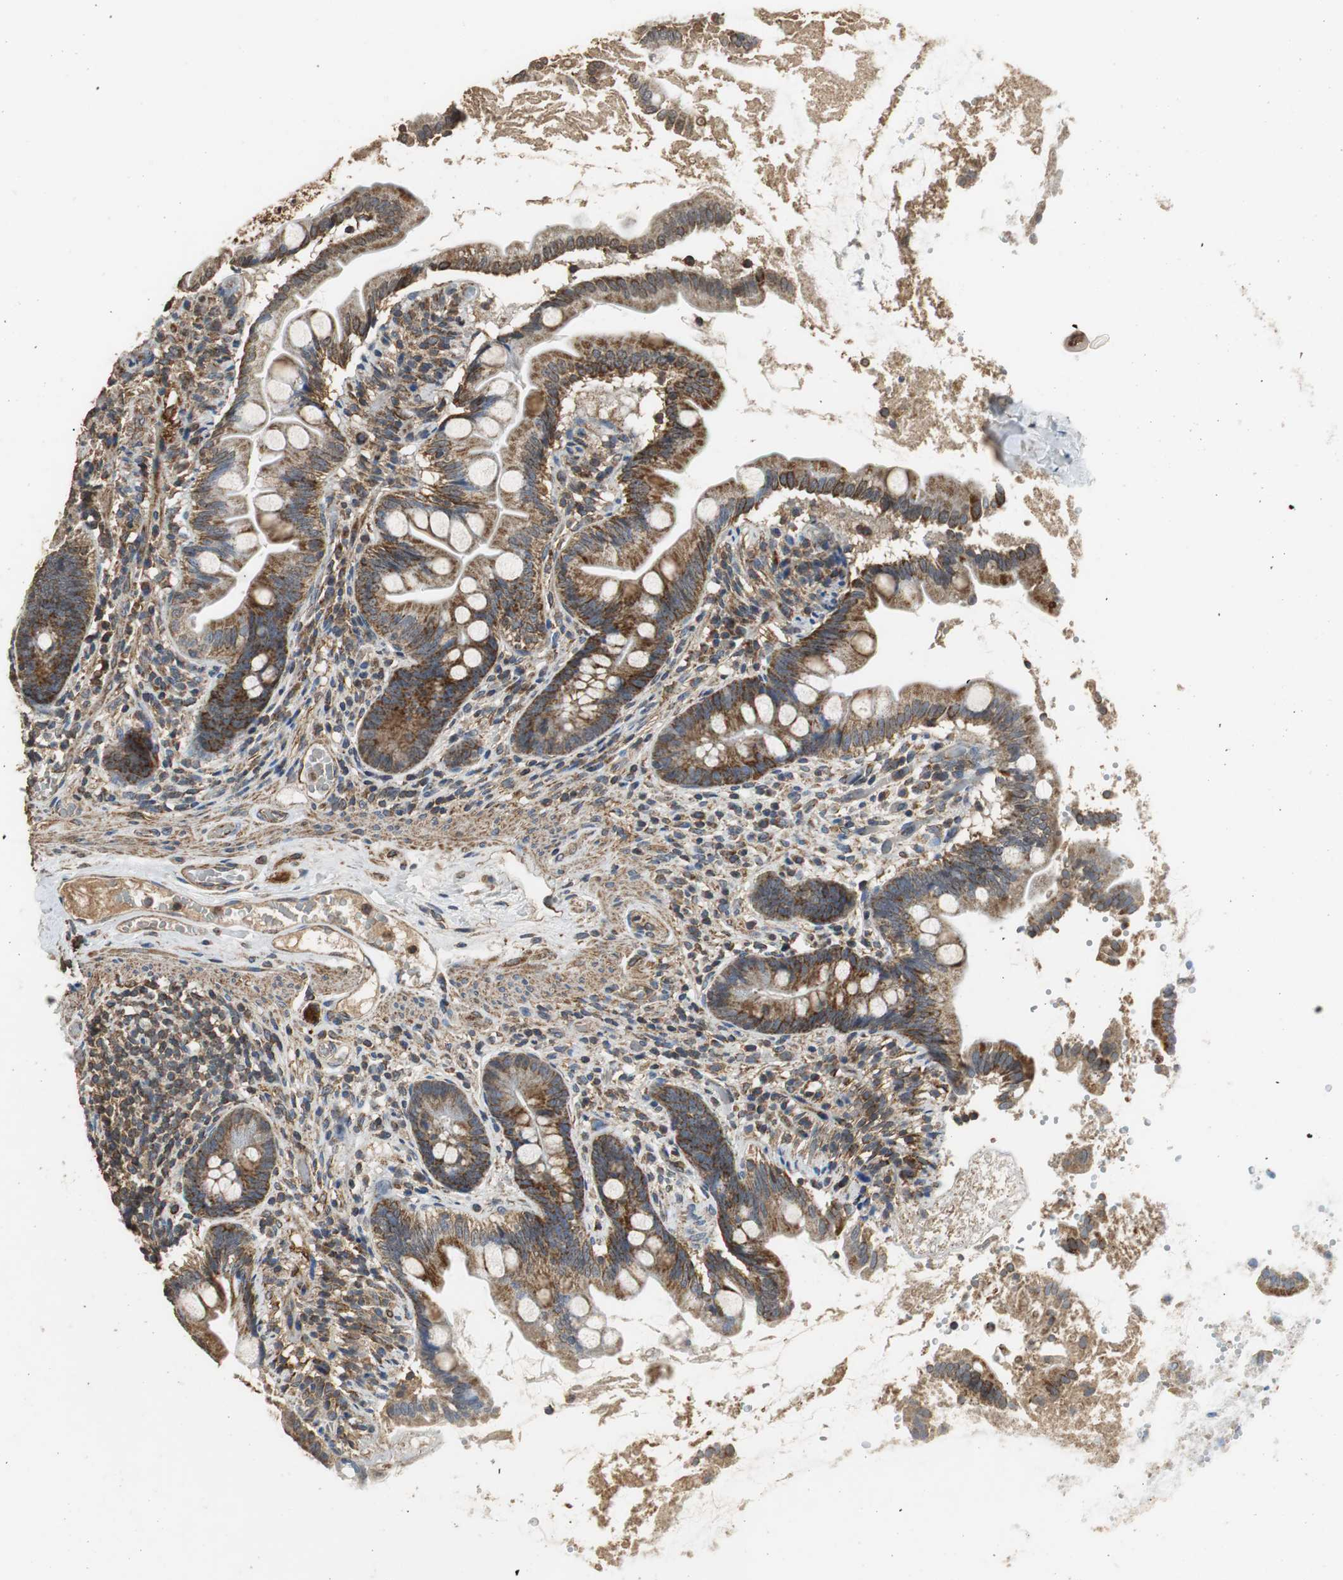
{"staining": {"intensity": "moderate", "quantity": ">75%", "location": "cytoplasmic/membranous"}, "tissue": "small intestine", "cell_type": "Glandular cells", "image_type": "normal", "snomed": [{"axis": "morphology", "description": "Normal tissue, NOS"}, {"axis": "topography", "description": "Small intestine"}], "caption": "About >75% of glandular cells in benign small intestine show moderate cytoplasmic/membranous protein positivity as visualized by brown immunohistochemical staining.", "gene": "NNT", "patient": {"sex": "female", "age": 56}}